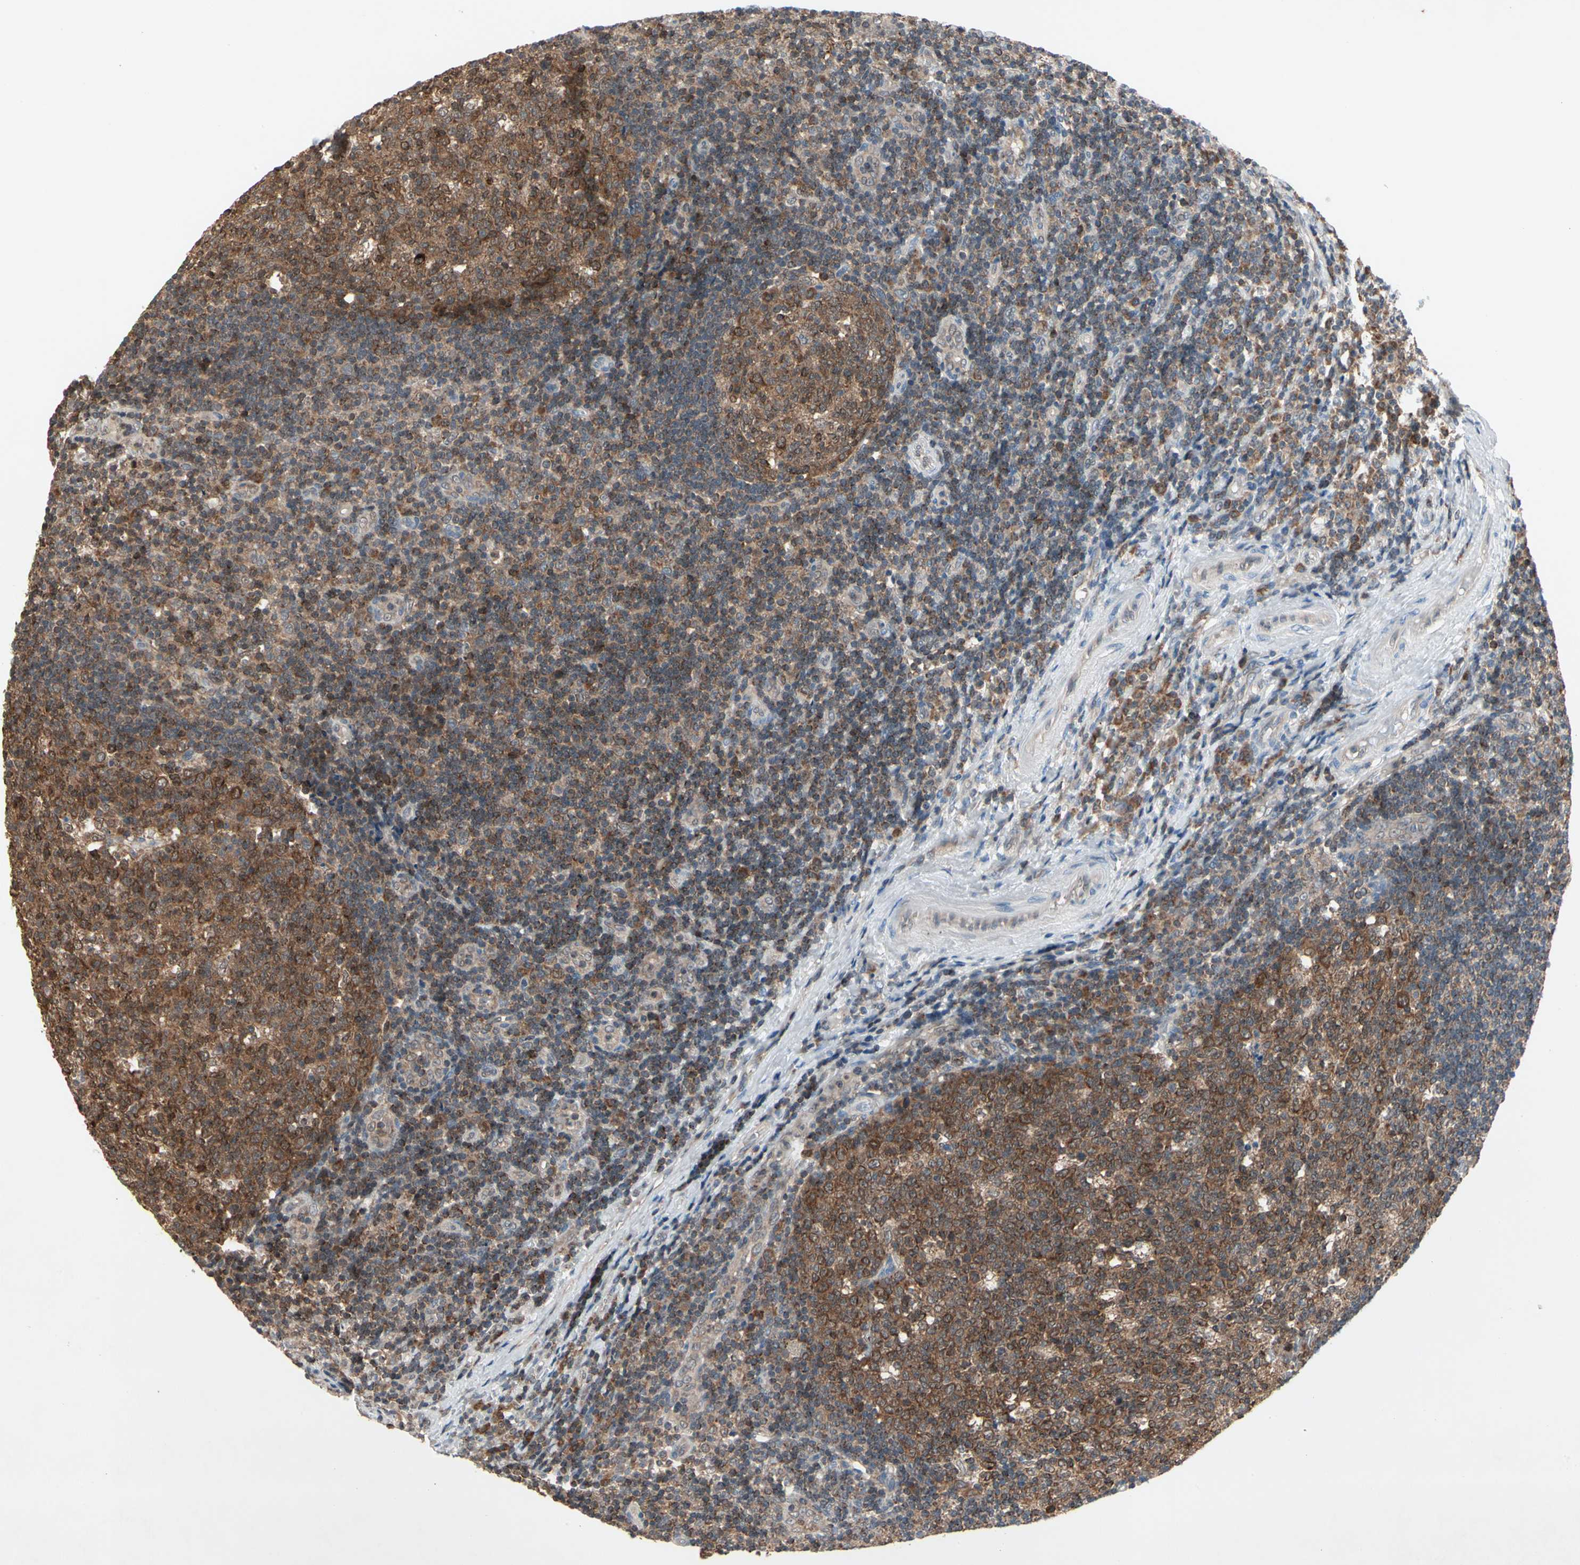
{"staining": {"intensity": "strong", "quantity": ">75%", "location": "cytoplasmic/membranous"}, "tissue": "tonsil", "cell_type": "Germinal center cells", "image_type": "normal", "snomed": [{"axis": "morphology", "description": "Normal tissue, NOS"}, {"axis": "topography", "description": "Tonsil"}], "caption": "Immunohistochemistry of normal tonsil shows high levels of strong cytoplasmic/membranous expression in about >75% of germinal center cells.", "gene": "MTHFS", "patient": {"sex": "female", "age": 40}}